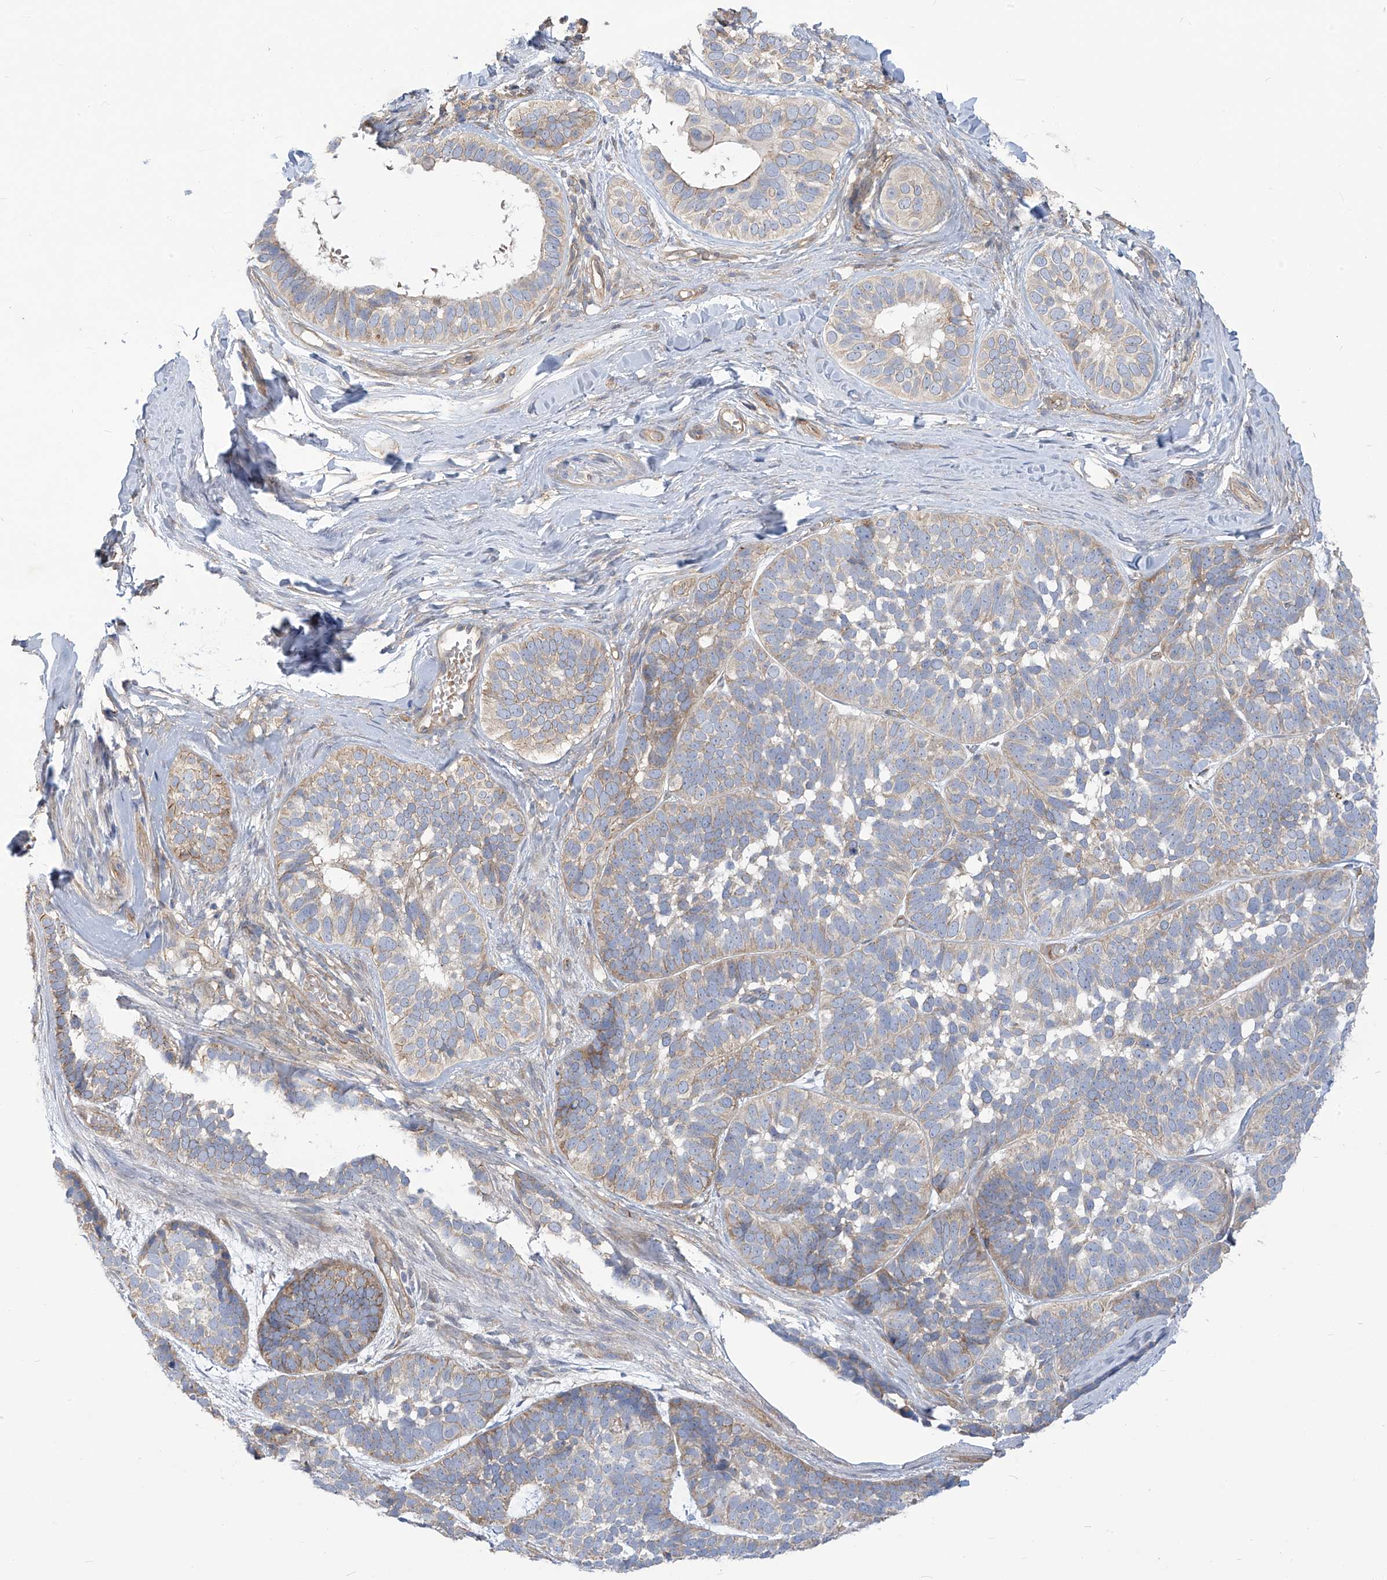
{"staining": {"intensity": "weak", "quantity": "25%-75%", "location": "cytoplasmic/membranous"}, "tissue": "skin cancer", "cell_type": "Tumor cells", "image_type": "cancer", "snomed": [{"axis": "morphology", "description": "Basal cell carcinoma"}, {"axis": "topography", "description": "Skin"}], "caption": "Human skin basal cell carcinoma stained with a protein marker shows weak staining in tumor cells.", "gene": "ADAT2", "patient": {"sex": "male", "age": 62}}